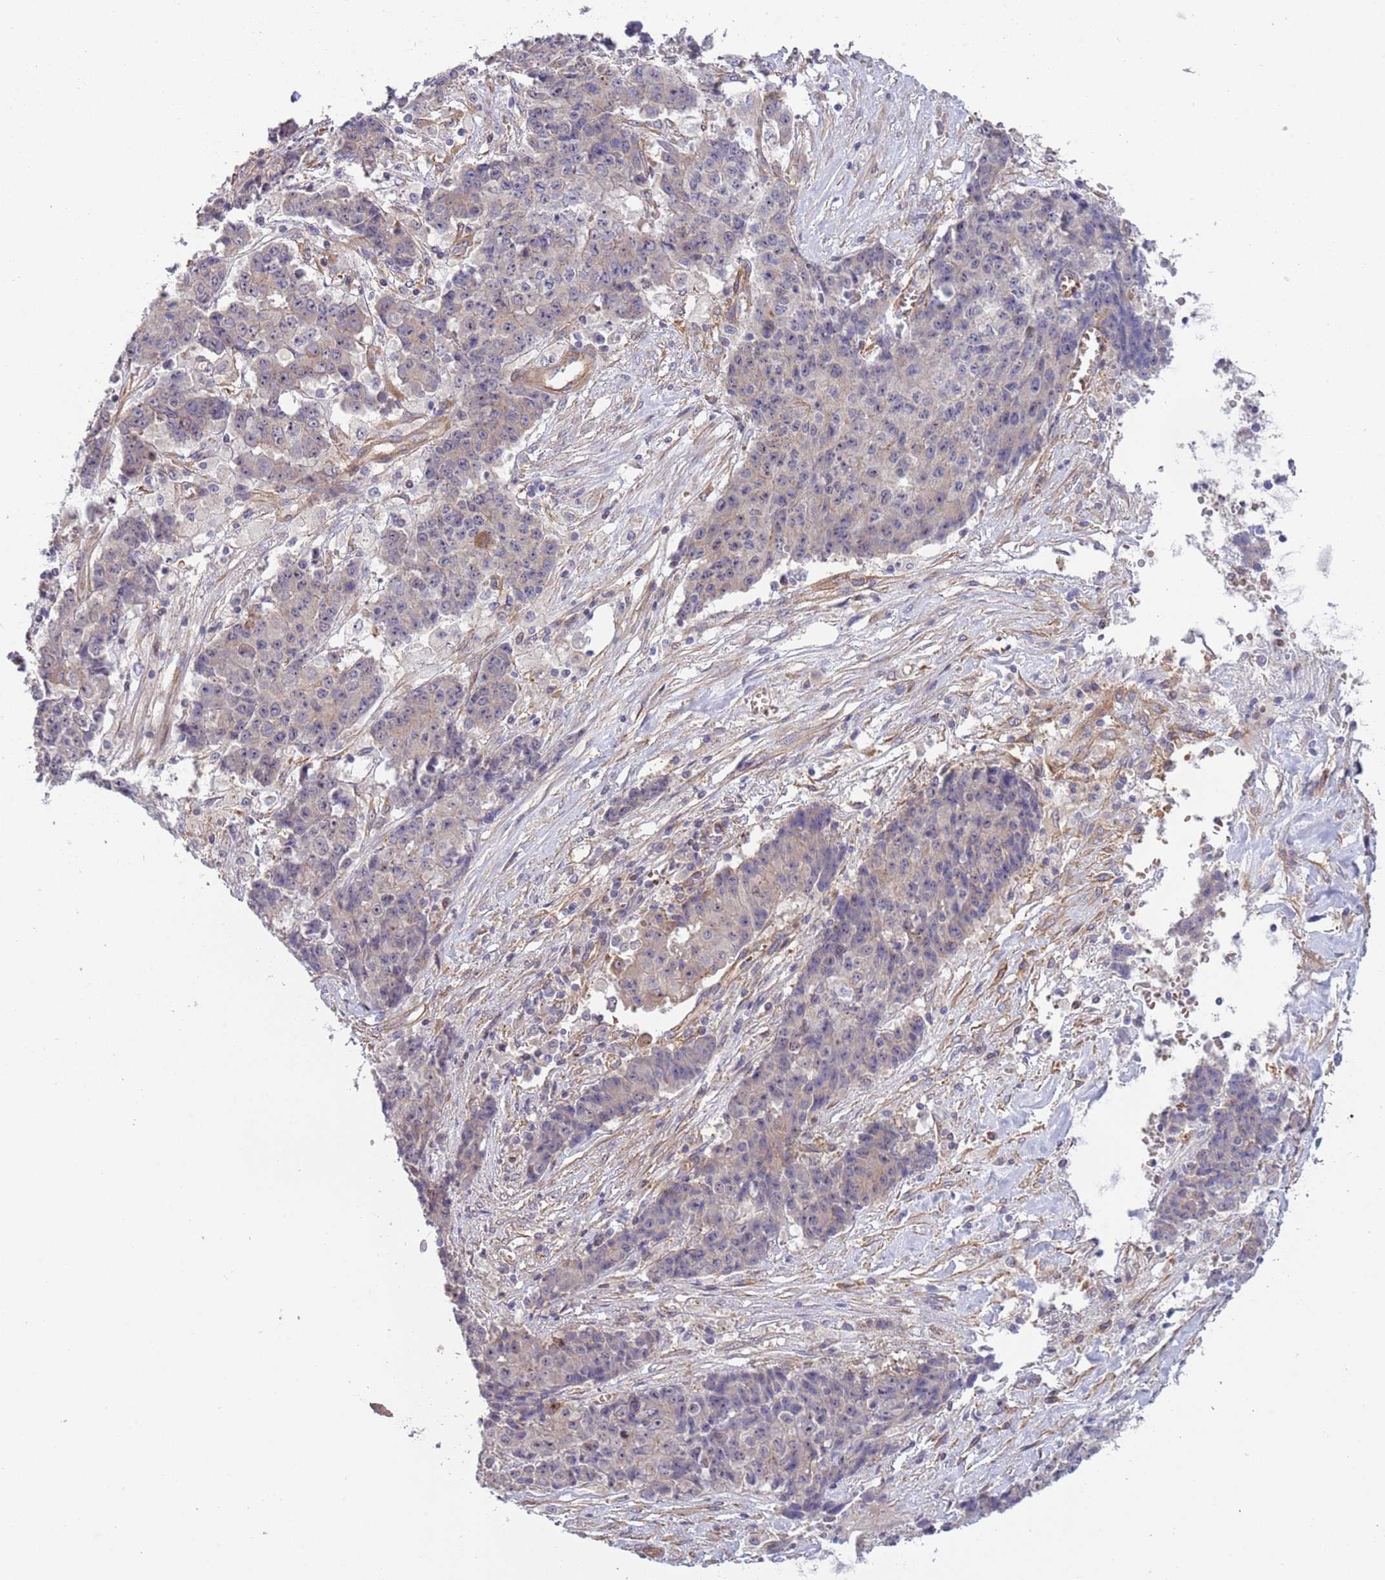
{"staining": {"intensity": "negative", "quantity": "none", "location": "none"}, "tissue": "ovarian cancer", "cell_type": "Tumor cells", "image_type": "cancer", "snomed": [{"axis": "morphology", "description": "Carcinoma, endometroid"}, {"axis": "topography", "description": "Ovary"}], "caption": "Immunohistochemical staining of ovarian cancer (endometroid carcinoma) shows no significant expression in tumor cells.", "gene": "ITGB6", "patient": {"sex": "female", "age": 42}}